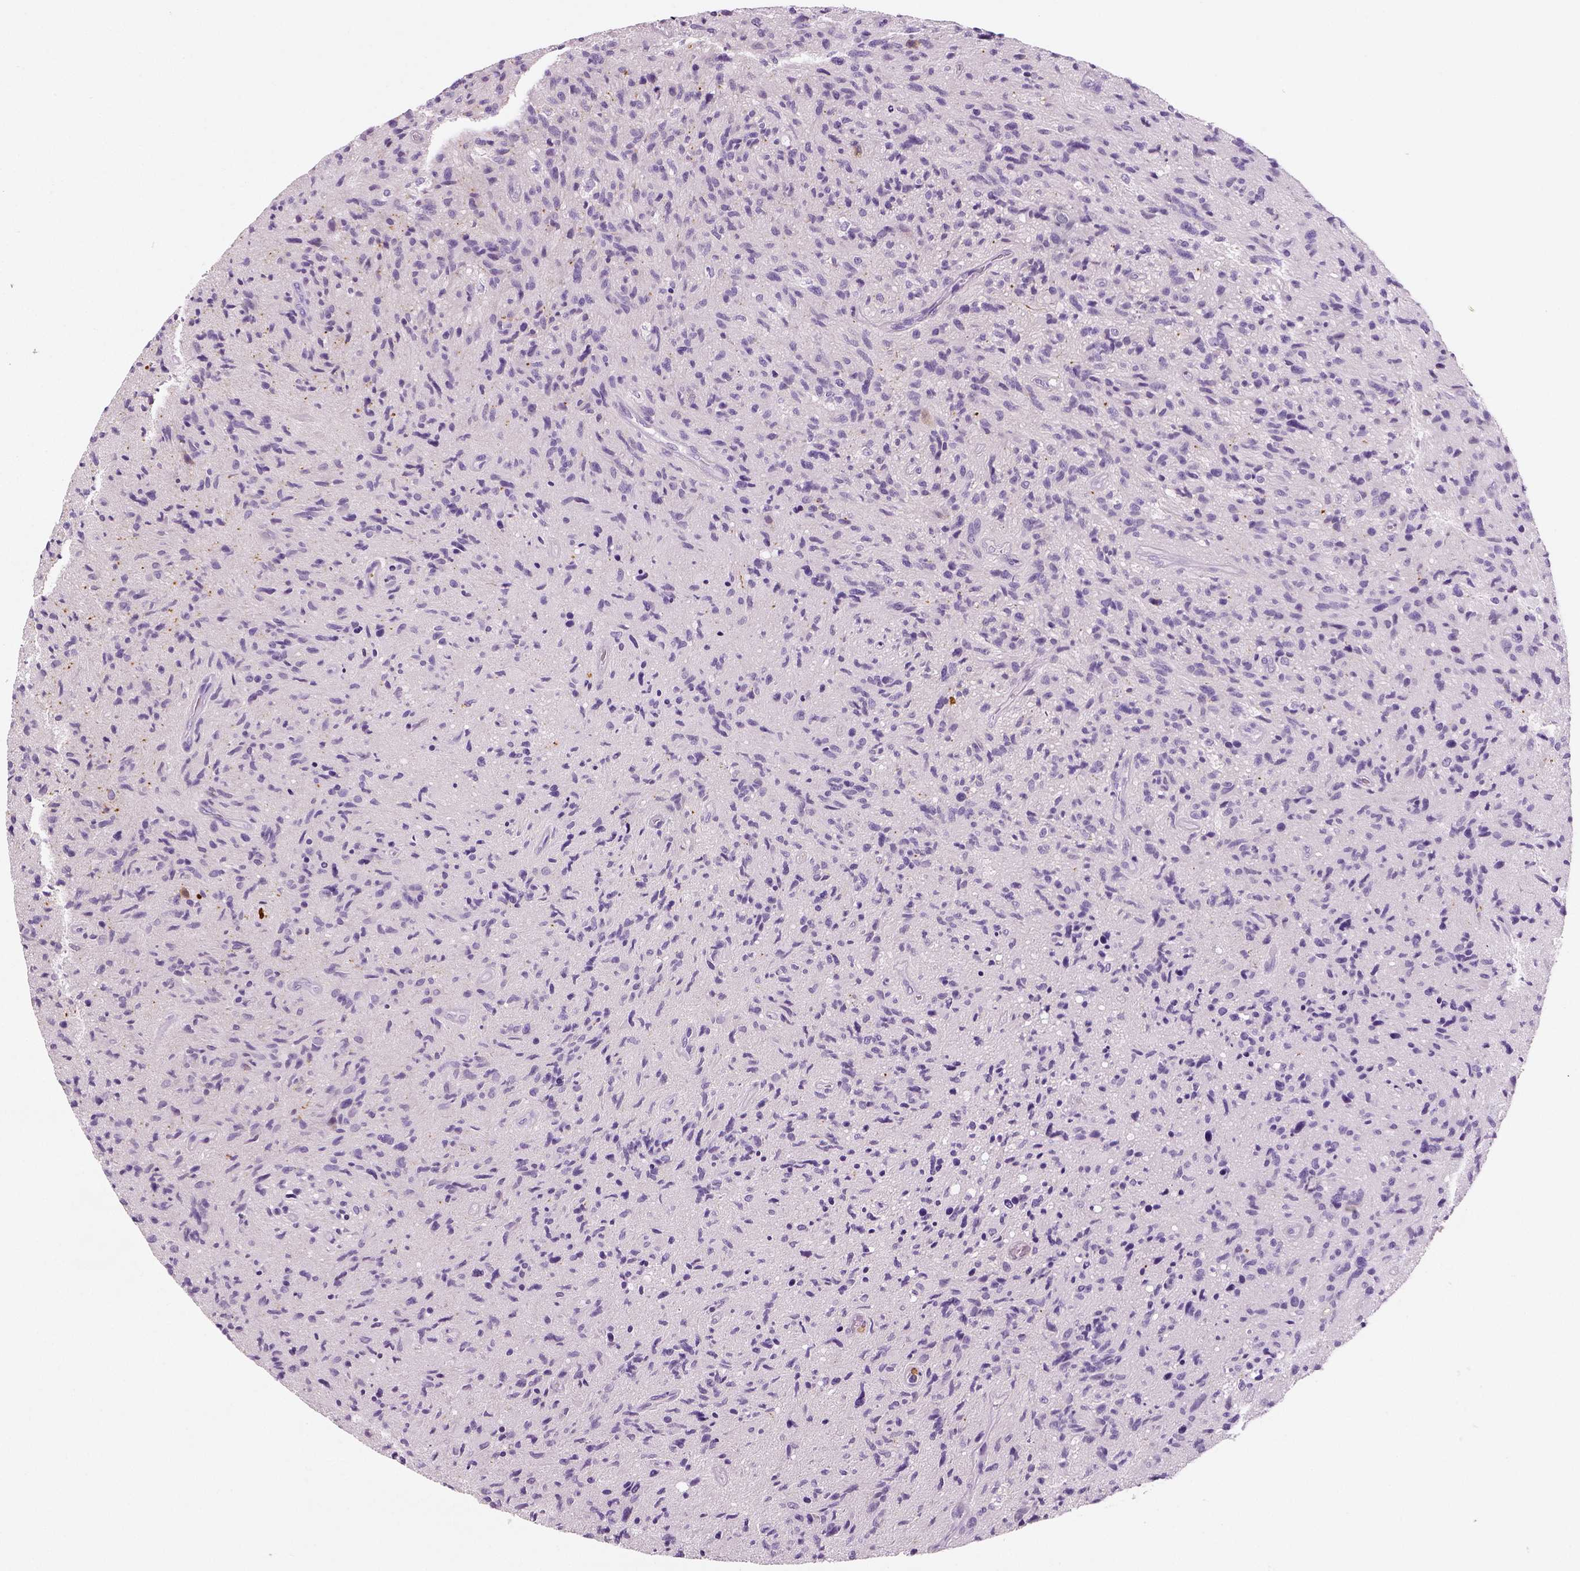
{"staining": {"intensity": "negative", "quantity": "none", "location": "none"}, "tissue": "glioma", "cell_type": "Tumor cells", "image_type": "cancer", "snomed": [{"axis": "morphology", "description": "Glioma, malignant, High grade"}, {"axis": "topography", "description": "Brain"}], "caption": "DAB immunohistochemical staining of malignant high-grade glioma exhibits no significant staining in tumor cells.", "gene": "NECAB2", "patient": {"sex": "male", "age": 54}}